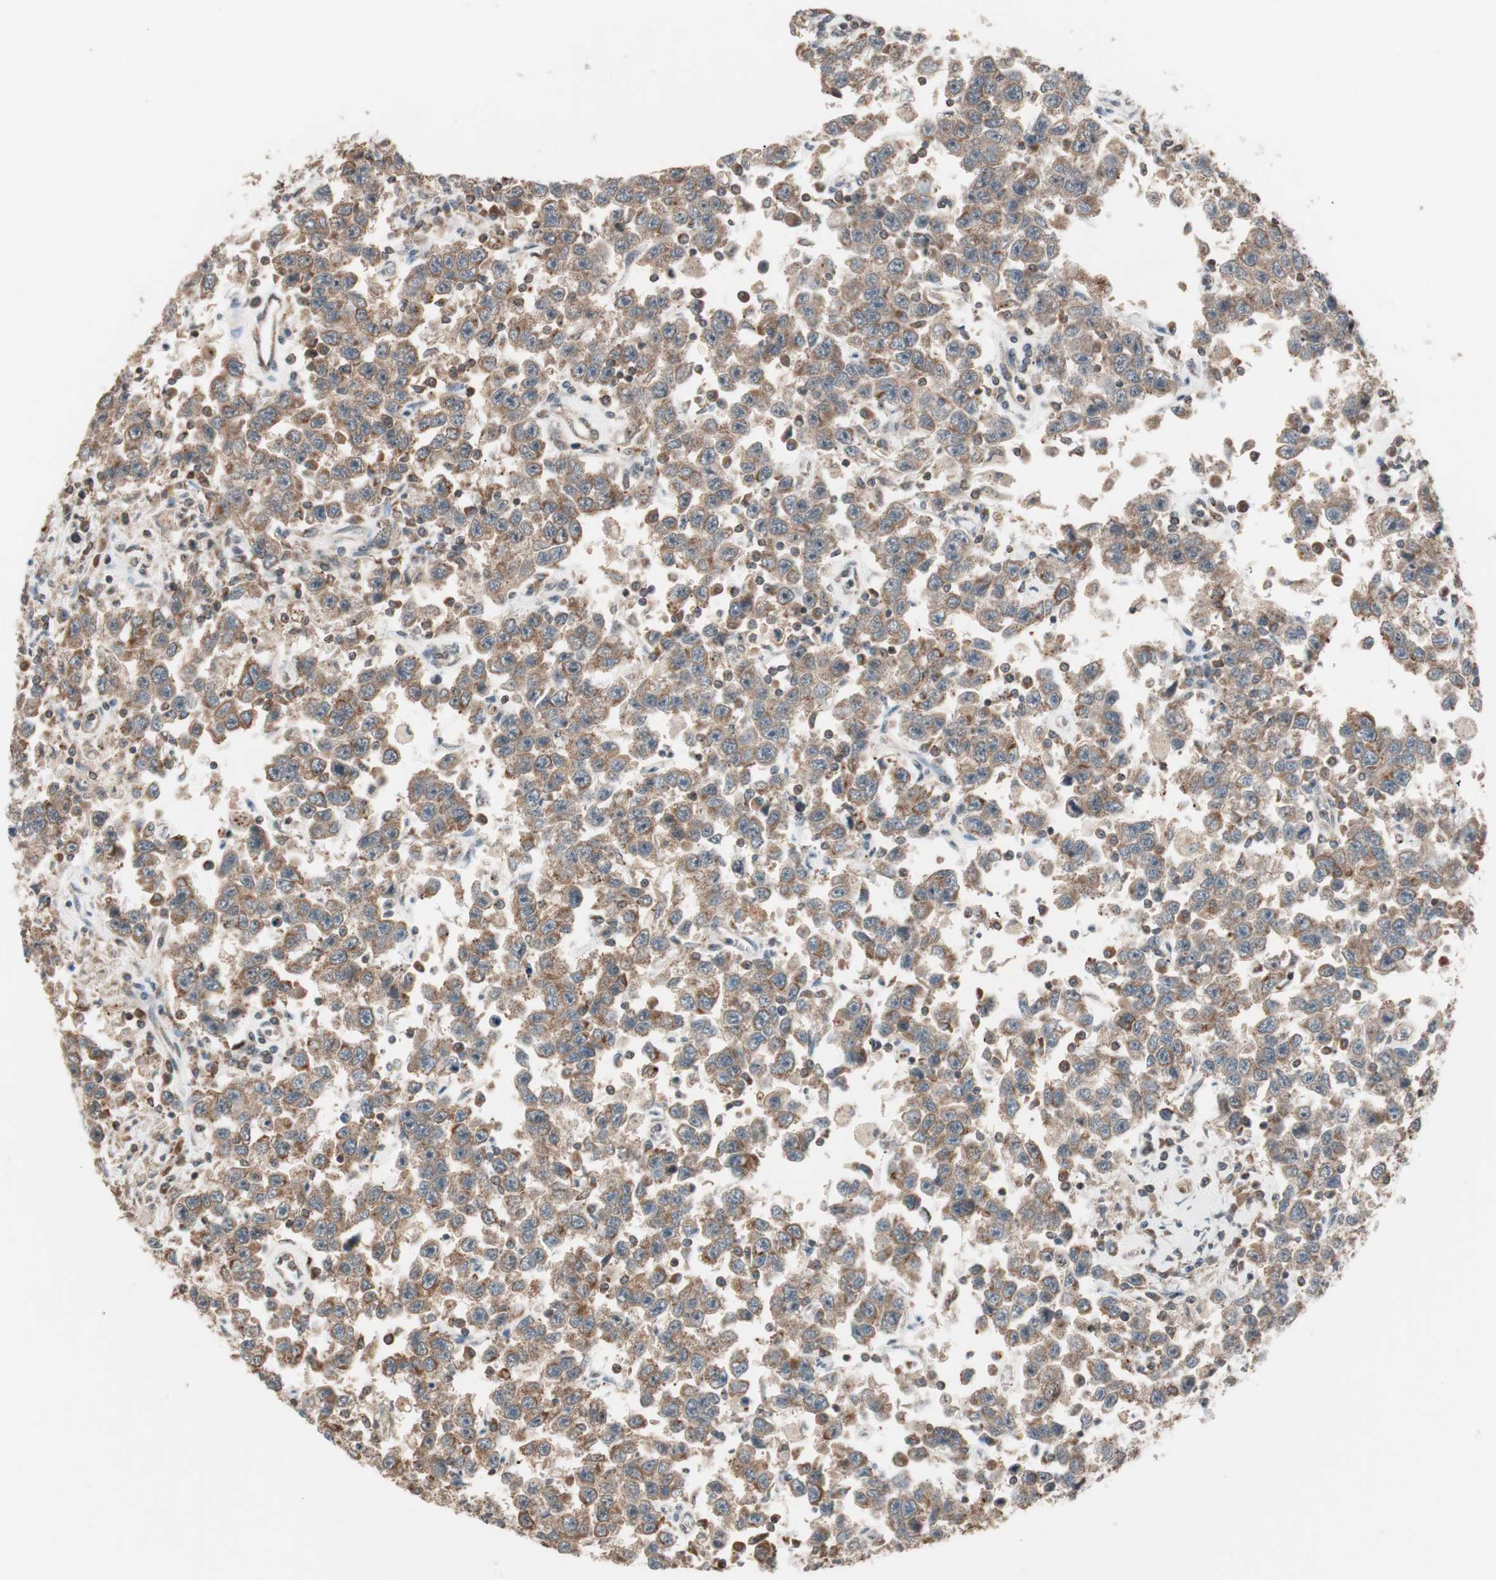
{"staining": {"intensity": "moderate", "quantity": ">75%", "location": "cytoplasmic/membranous"}, "tissue": "testis cancer", "cell_type": "Tumor cells", "image_type": "cancer", "snomed": [{"axis": "morphology", "description": "Seminoma, NOS"}, {"axis": "topography", "description": "Testis"}], "caption": "Brown immunohistochemical staining in human testis cancer (seminoma) shows moderate cytoplasmic/membranous expression in approximately >75% of tumor cells.", "gene": "FBXO5", "patient": {"sex": "male", "age": 41}}